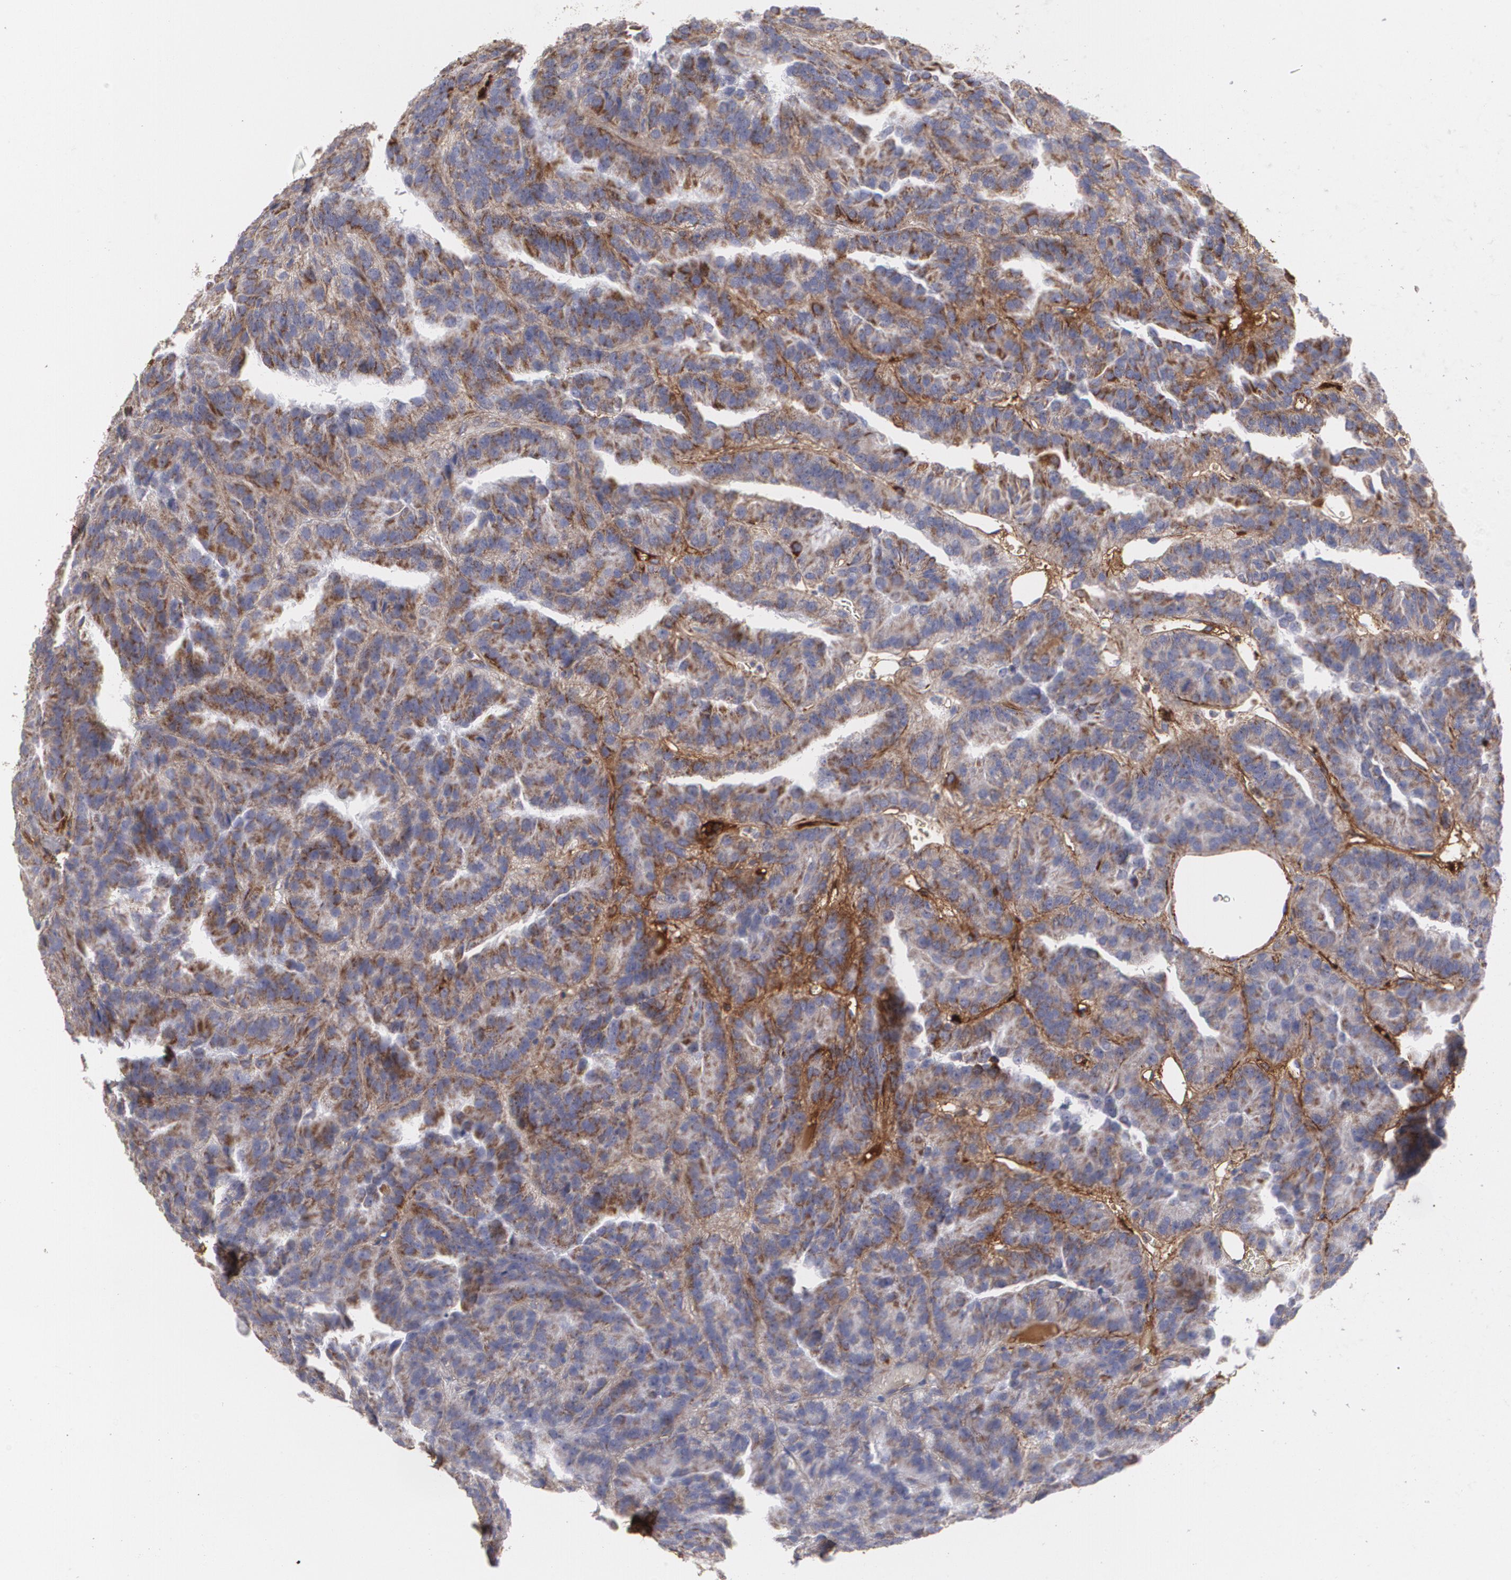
{"staining": {"intensity": "weak", "quantity": ">75%", "location": "cytoplasmic/membranous"}, "tissue": "renal cancer", "cell_type": "Tumor cells", "image_type": "cancer", "snomed": [{"axis": "morphology", "description": "Adenocarcinoma, NOS"}, {"axis": "topography", "description": "Kidney"}], "caption": "Protein expression analysis of renal adenocarcinoma displays weak cytoplasmic/membranous expression in approximately >75% of tumor cells. (DAB IHC with brightfield microscopy, high magnification).", "gene": "FBLN1", "patient": {"sex": "female", "age": 76}}